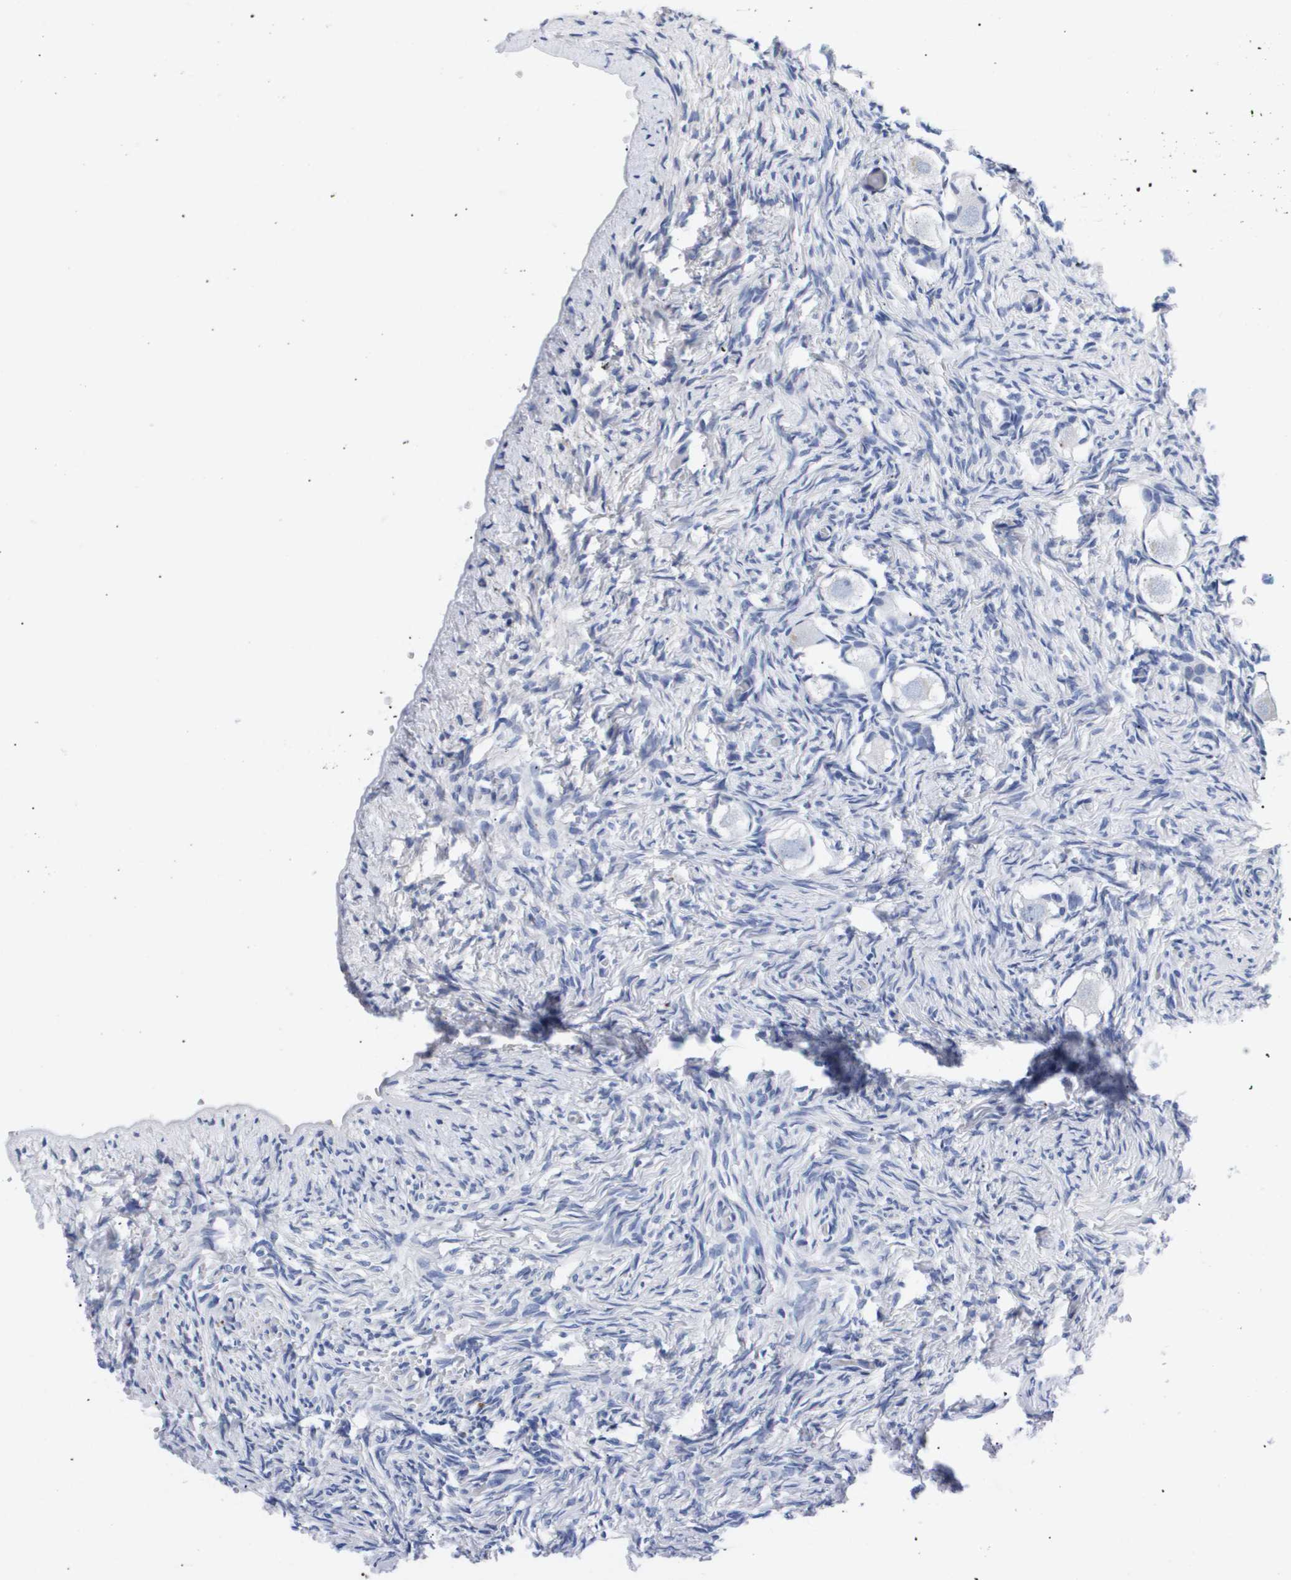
{"staining": {"intensity": "negative", "quantity": "none", "location": "none"}, "tissue": "ovary", "cell_type": "Follicle cells", "image_type": "normal", "snomed": [{"axis": "morphology", "description": "Normal tissue, NOS"}, {"axis": "topography", "description": "Ovary"}], "caption": "High power microscopy photomicrograph of an IHC micrograph of benign ovary, revealing no significant staining in follicle cells.", "gene": "ATP6V0A4", "patient": {"sex": "female", "age": 27}}